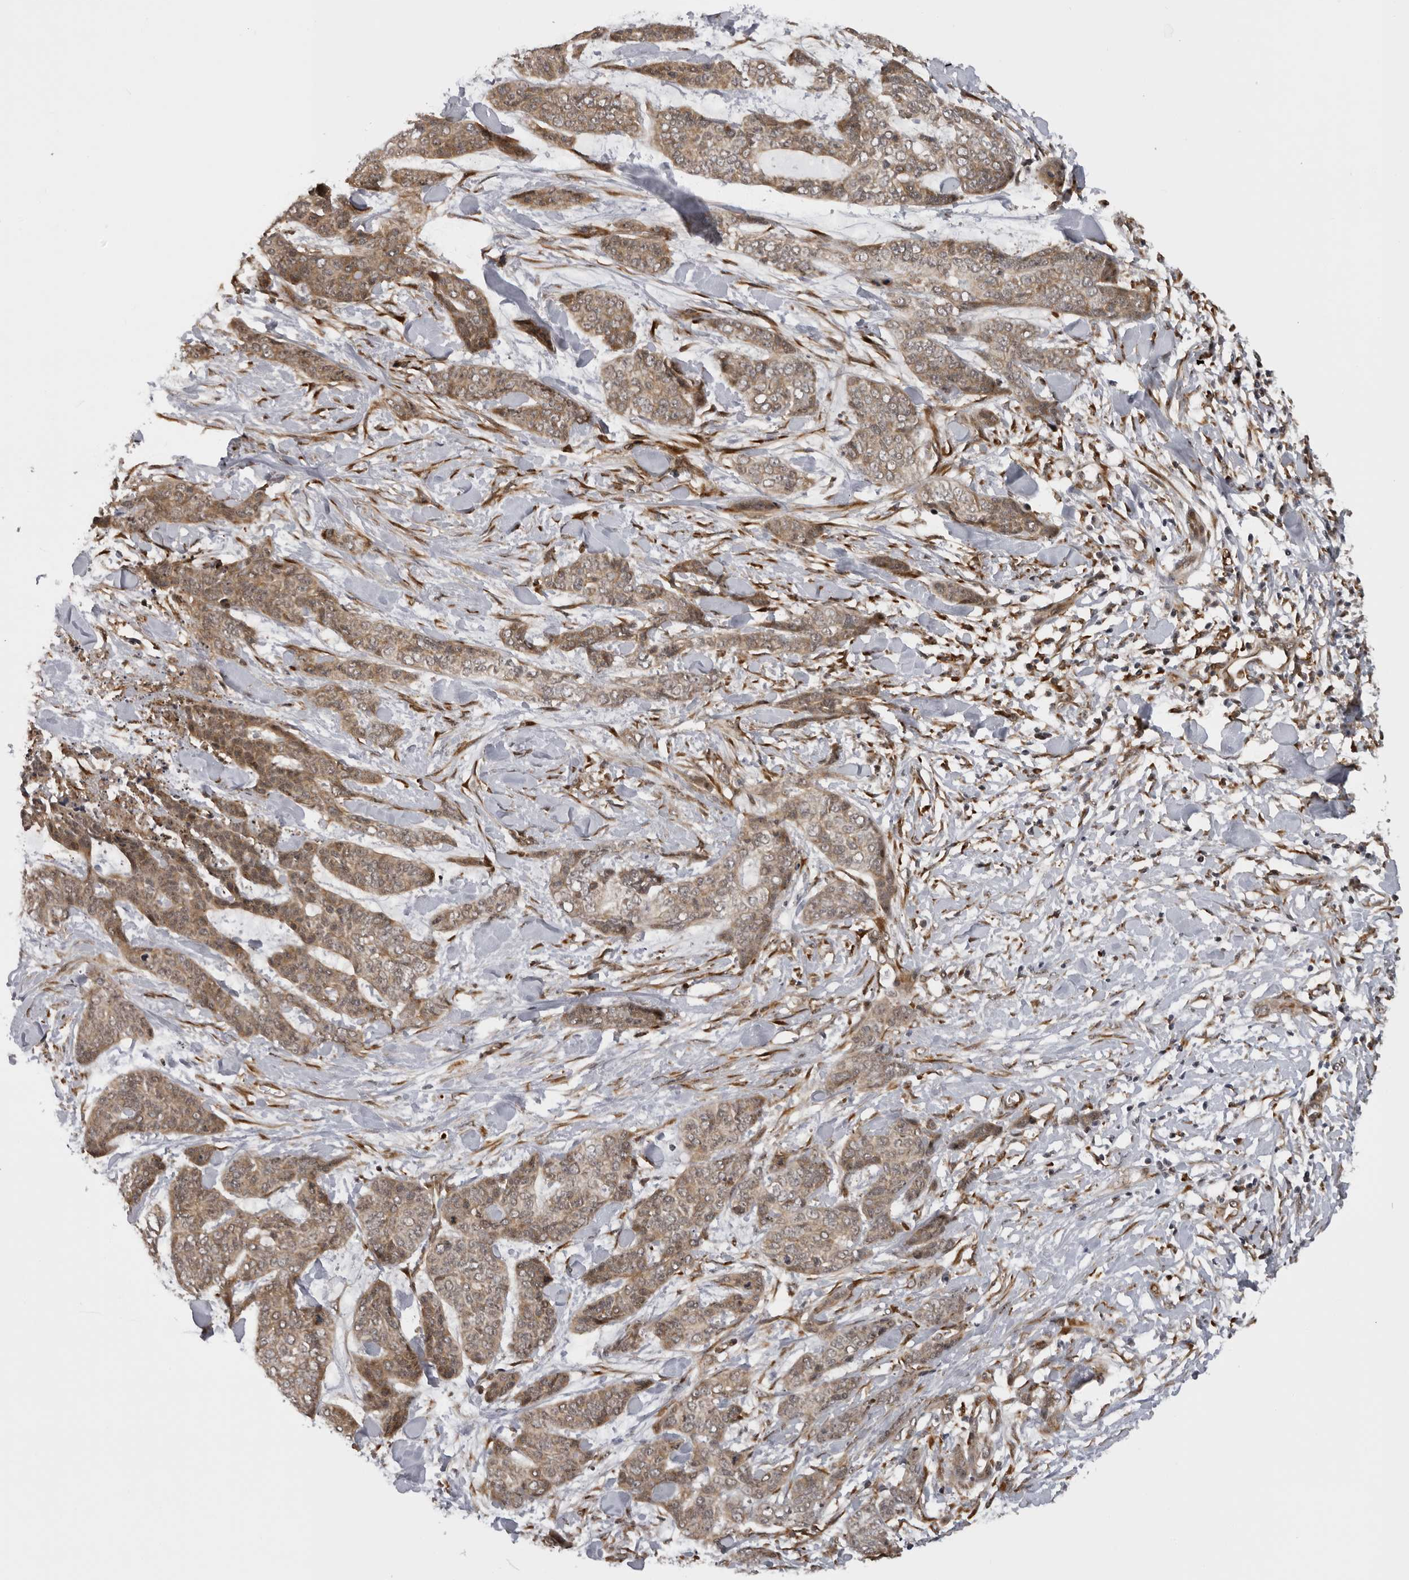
{"staining": {"intensity": "moderate", "quantity": ">75%", "location": "cytoplasmic/membranous"}, "tissue": "skin cancer", "cell_type": "Tumor cells", "image_type": "cancer", "snomed": [{"axis": "morphology", "description": "Basal cell carcinoma"}, {"axis": "topography", "description": "Skin"}], "caption": "Human basal cell carcinoma (skin) stained for a protein (brown) reveals moderate cytoplasmic/membranous positive staining in approximately >75% of tumor cells.", "gene": "DNAH14", "patient": {"sex": "female", "age": 64}}